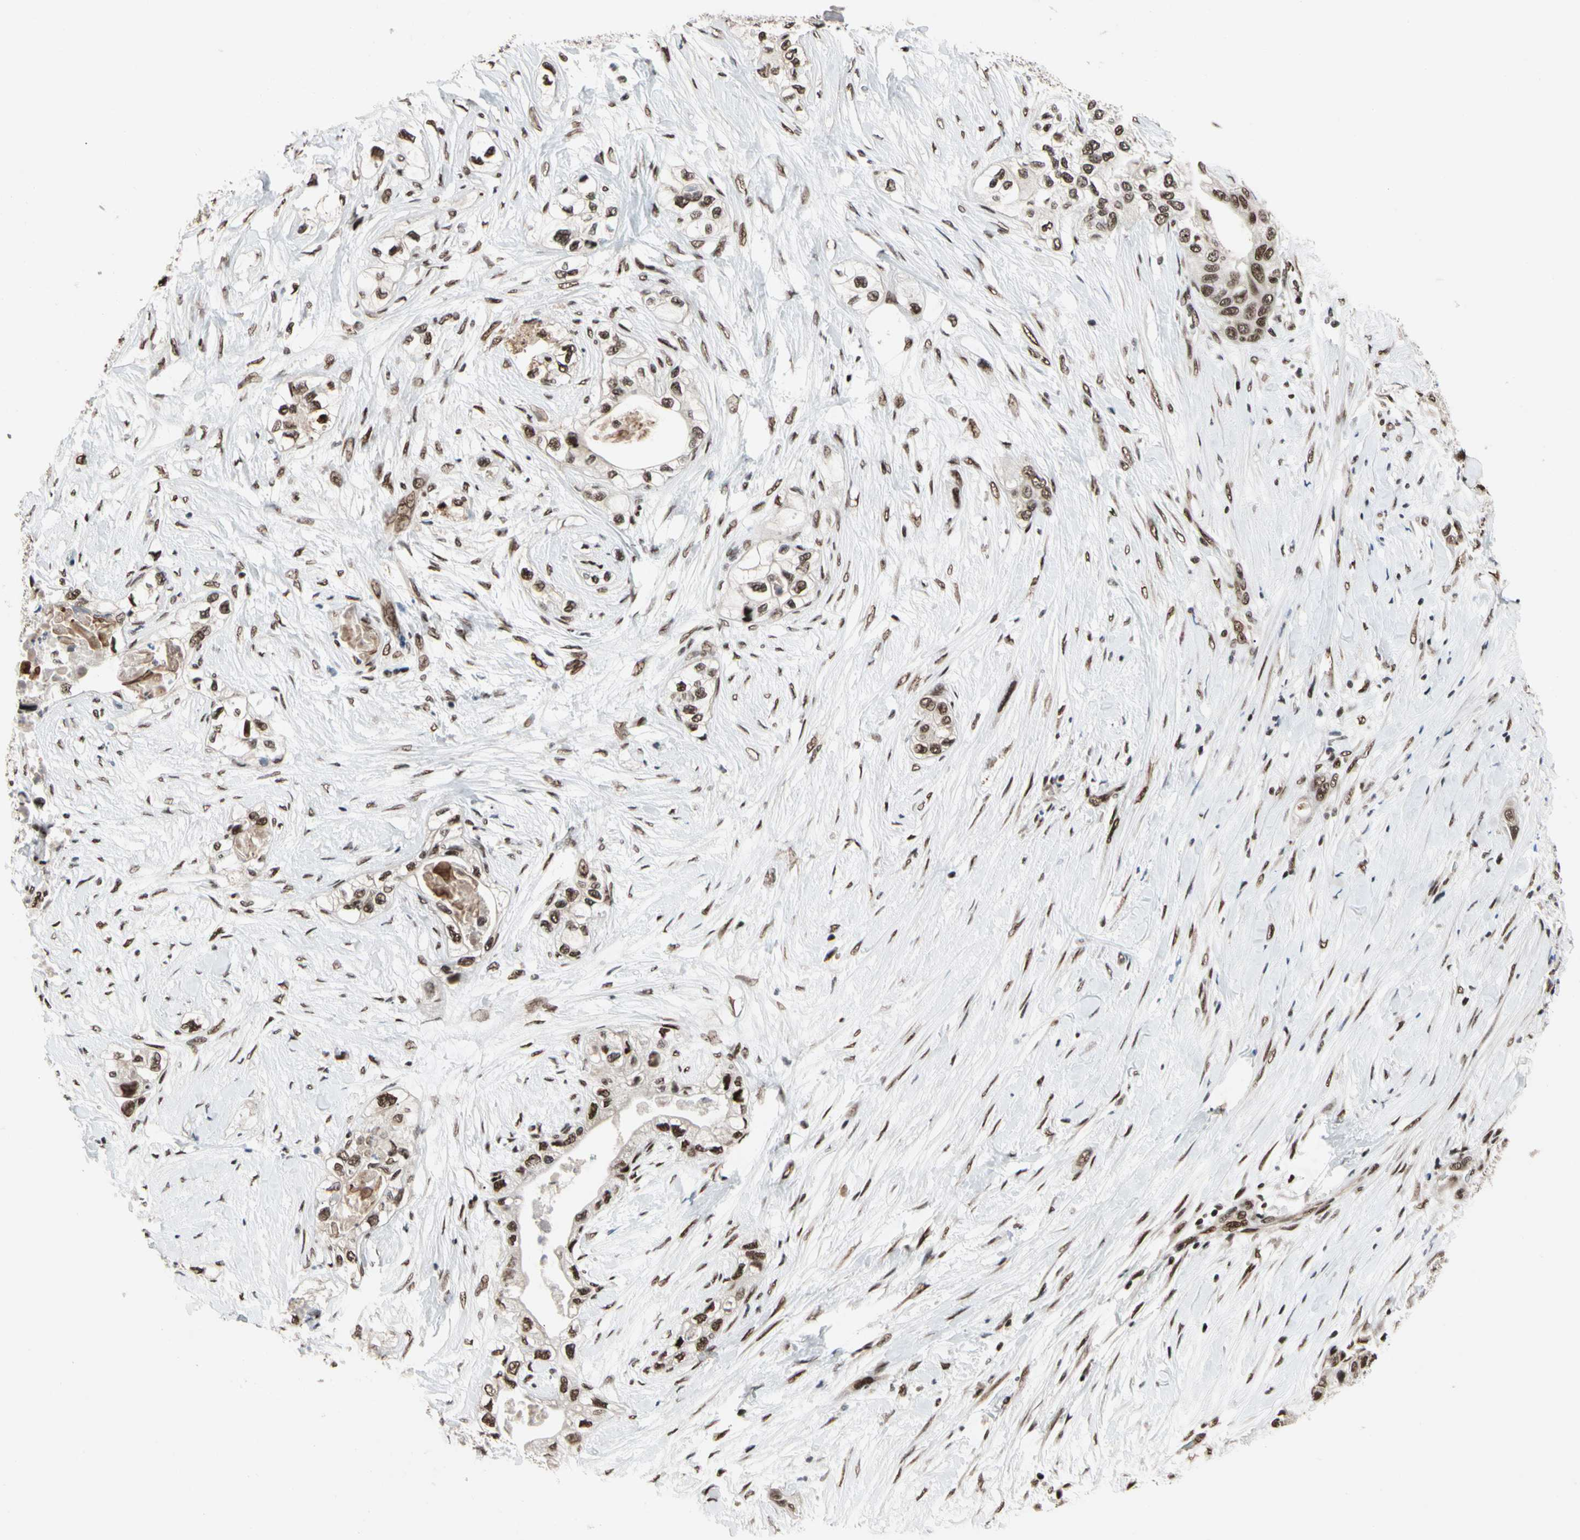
{"staining": {"intensity": "moderate", "quantity": ">75%", "location": "nuclear"}, "tissue": "pancreatic cancer", "cell_type": "Tumor cells", "image_type": "cancer", "snomed": [{"axis": "morphology", "description": "Adenocarcinoma, NOS"}, {"axis": "topography", "description": "Pancreas"}], "caption": "Immunohistochemistry (IHC) (DAB (3,3'-diaminobenzidine)) staining of pancreatic cancer reveals moderate nuclear protein expression in about >75% of tumor cells.", "gene": "FAM98B", "patient": {"sex": "female", "age": 70}}